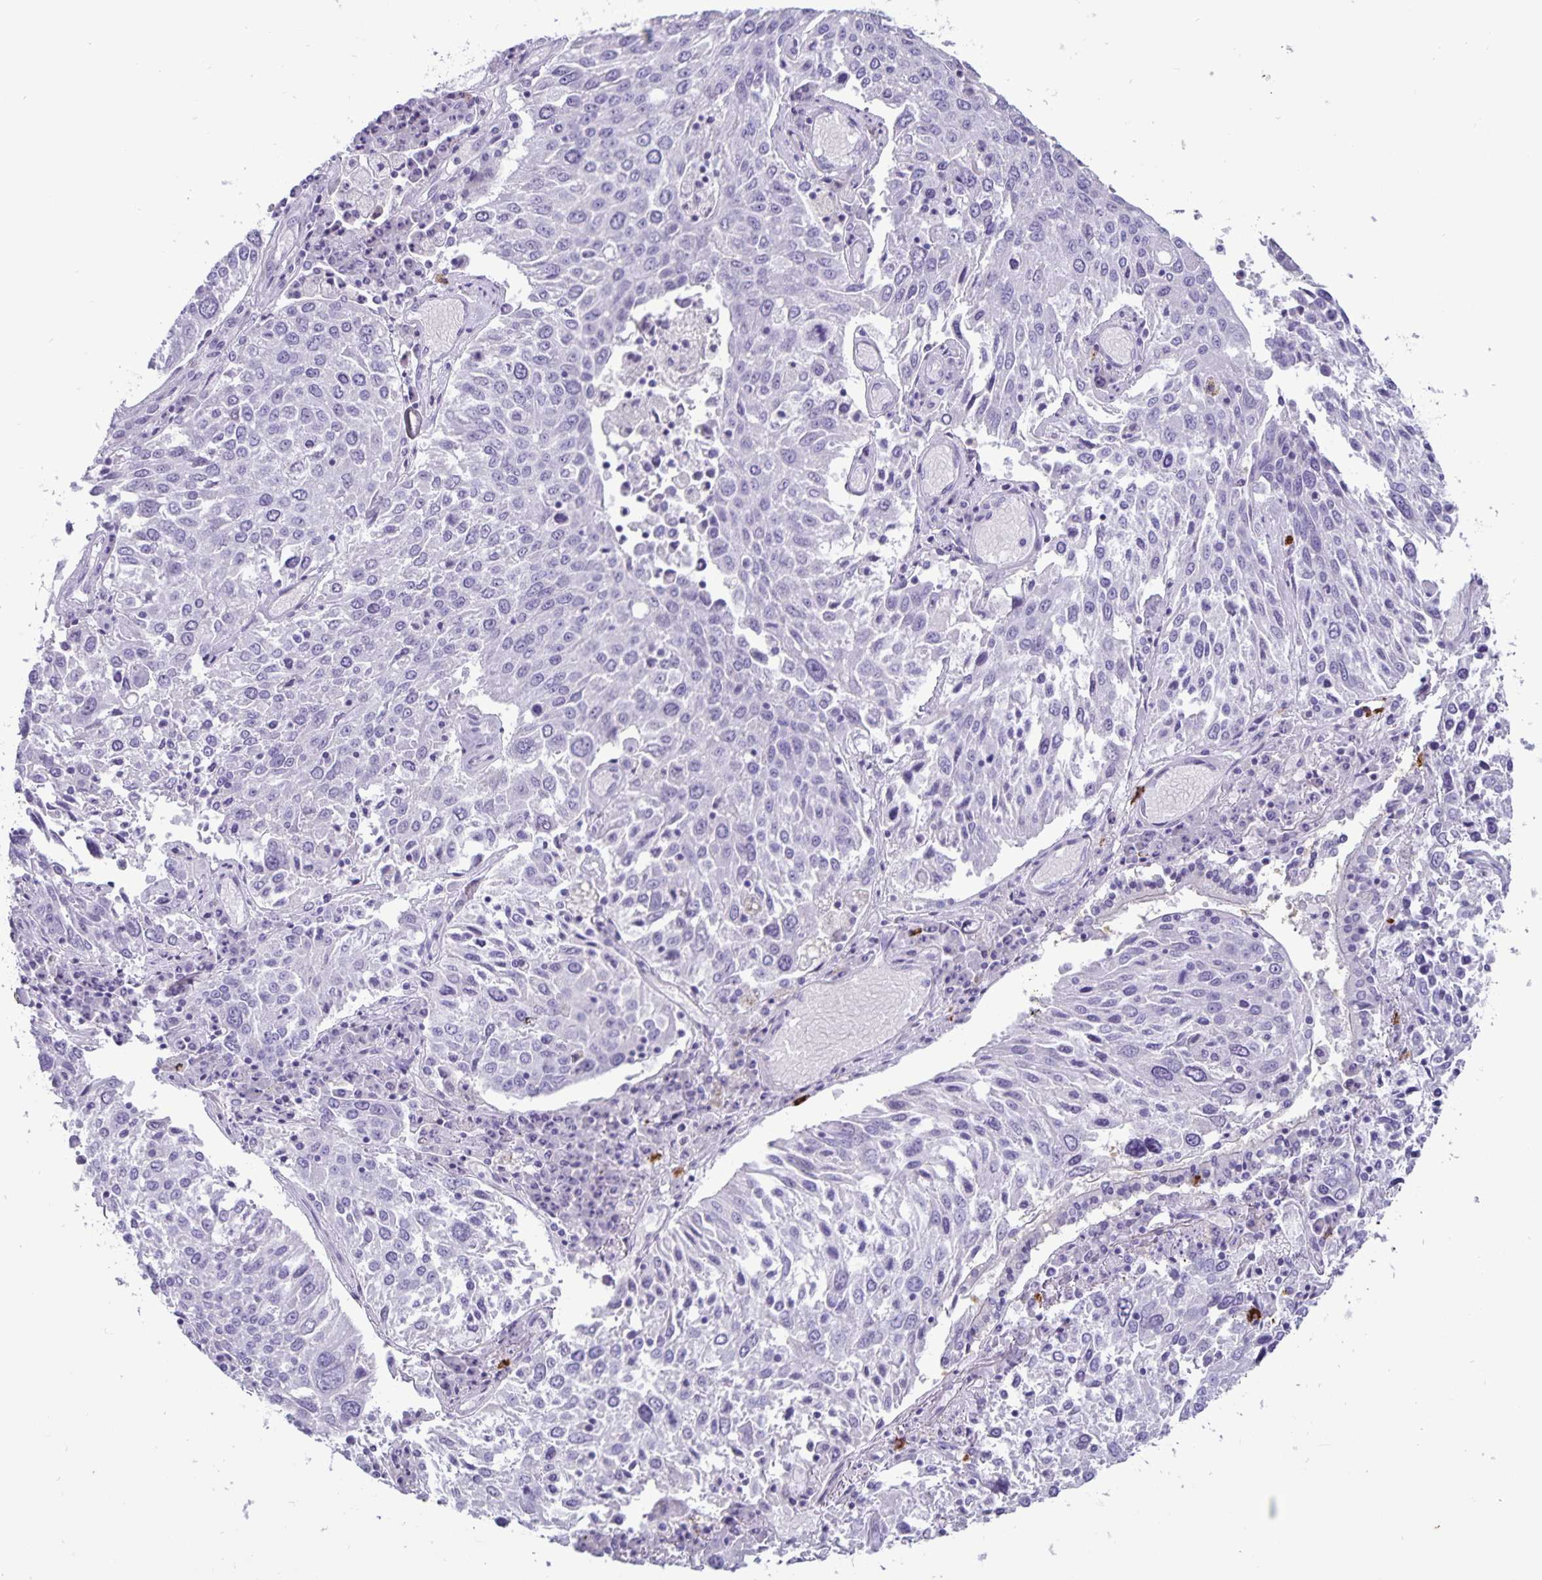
{"staining": {"intensity": "negative", "quantity": "none", "location": "none"}, "tissue": "lung cancer", "cell_type": "Tumor cells", "image_type": "cancer", "snomed": [{"axis": "morphology", "description": "Squamous cell carcinoma, NOS"}, {"axis": "topography", "description": "Lung"}], "caption": "The photomicrograph exhibits no significant staining in tumor cells of lung squamous cell carcinoma.", "gene": "IBTK", "patient": {"sex": "male", "age": 65}}